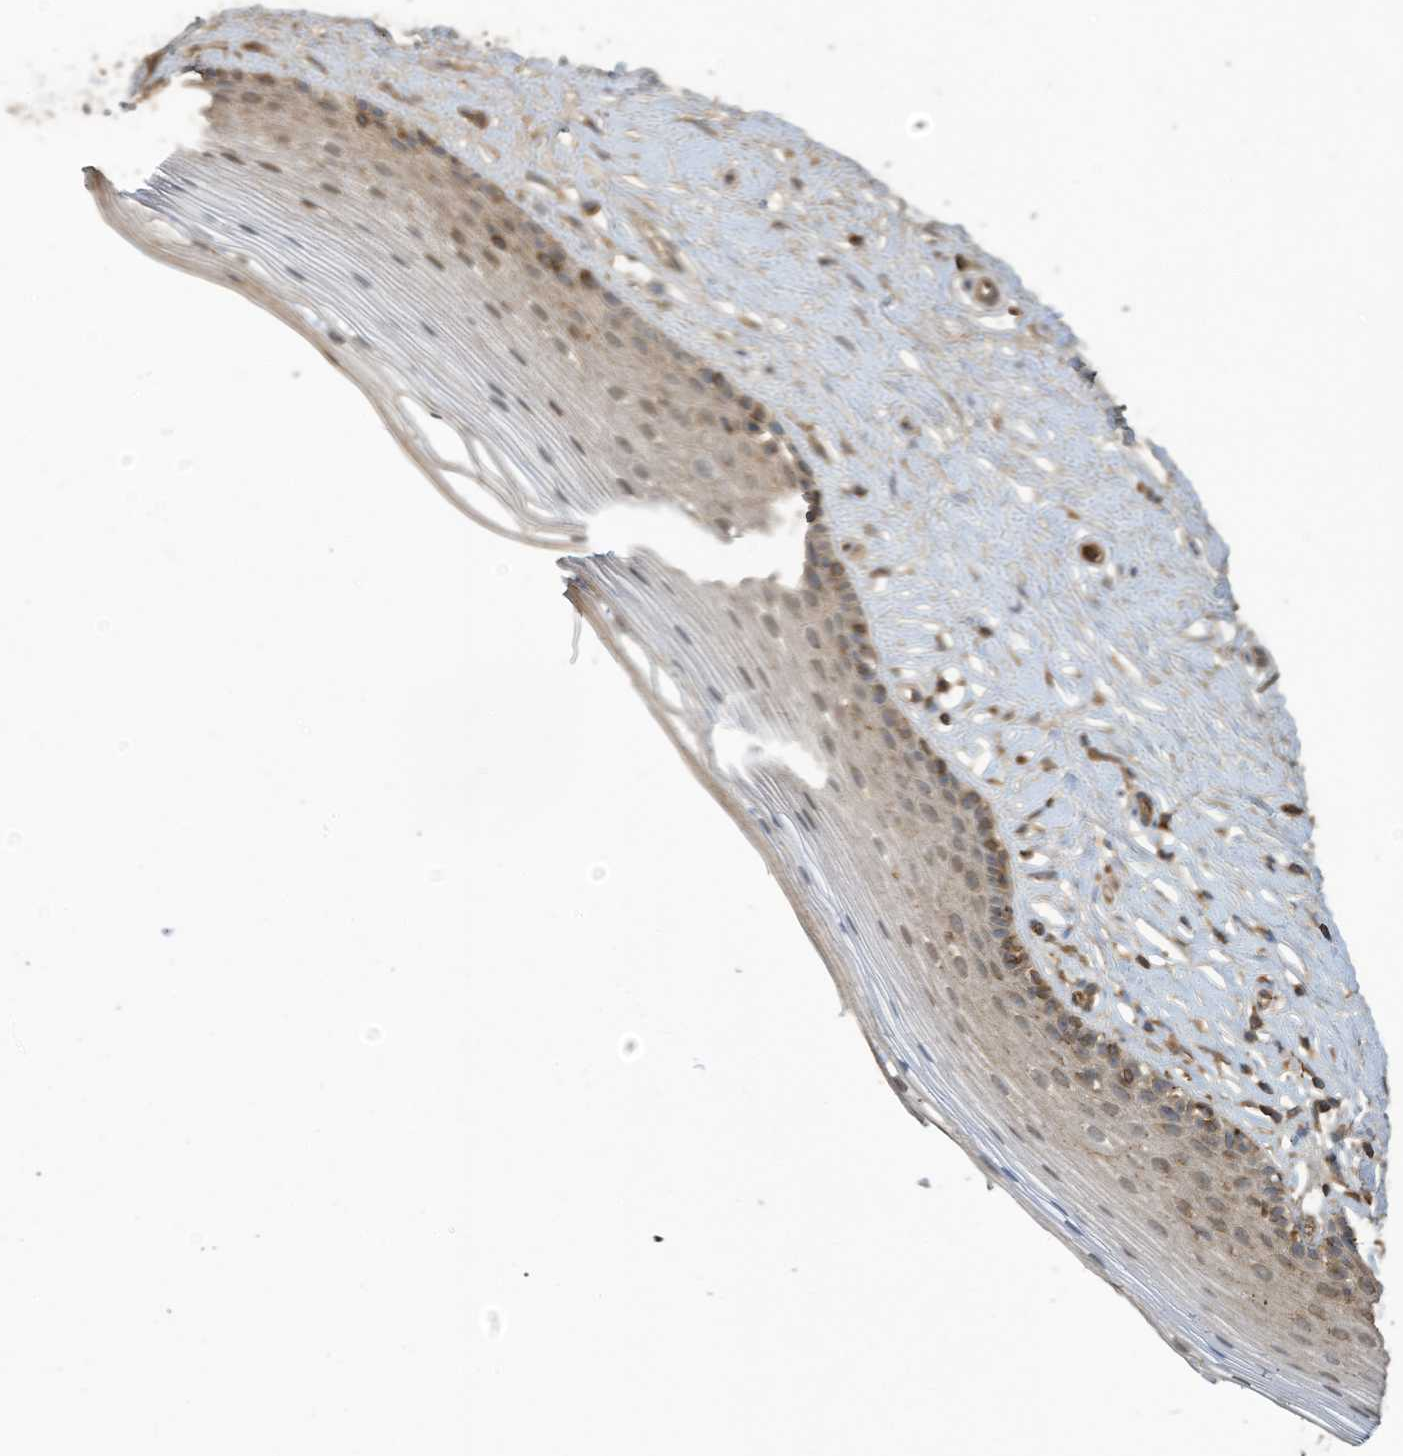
{"staining": {"intensity": "weak", "quantity": "25%-75%", "location": "cytoplasmic/membranous,nuclear"}, "tissue": "vagina", "cell_type": "Squamous epithelial cells", "image_type": "normal", "snomed": [{"axis": "morphology", "description": "Normal tissue, NOS"}, {"axis": "topography", "description": "Vagina"}], "caption": "Immunohistochemical staining of unremarkable human vagina reveals low levels of weak cytoplasmic/membranous,nuclear staining in approximately 25%-75% of squamous epithelial cells. The staining was performed using DAB to visualize the protein expression in brown, while the nuclei were stained in blue with hematoxylin (Magnification: 20x).", "gene": "COX10", "patient": {"sex": "female", "age": 46}}